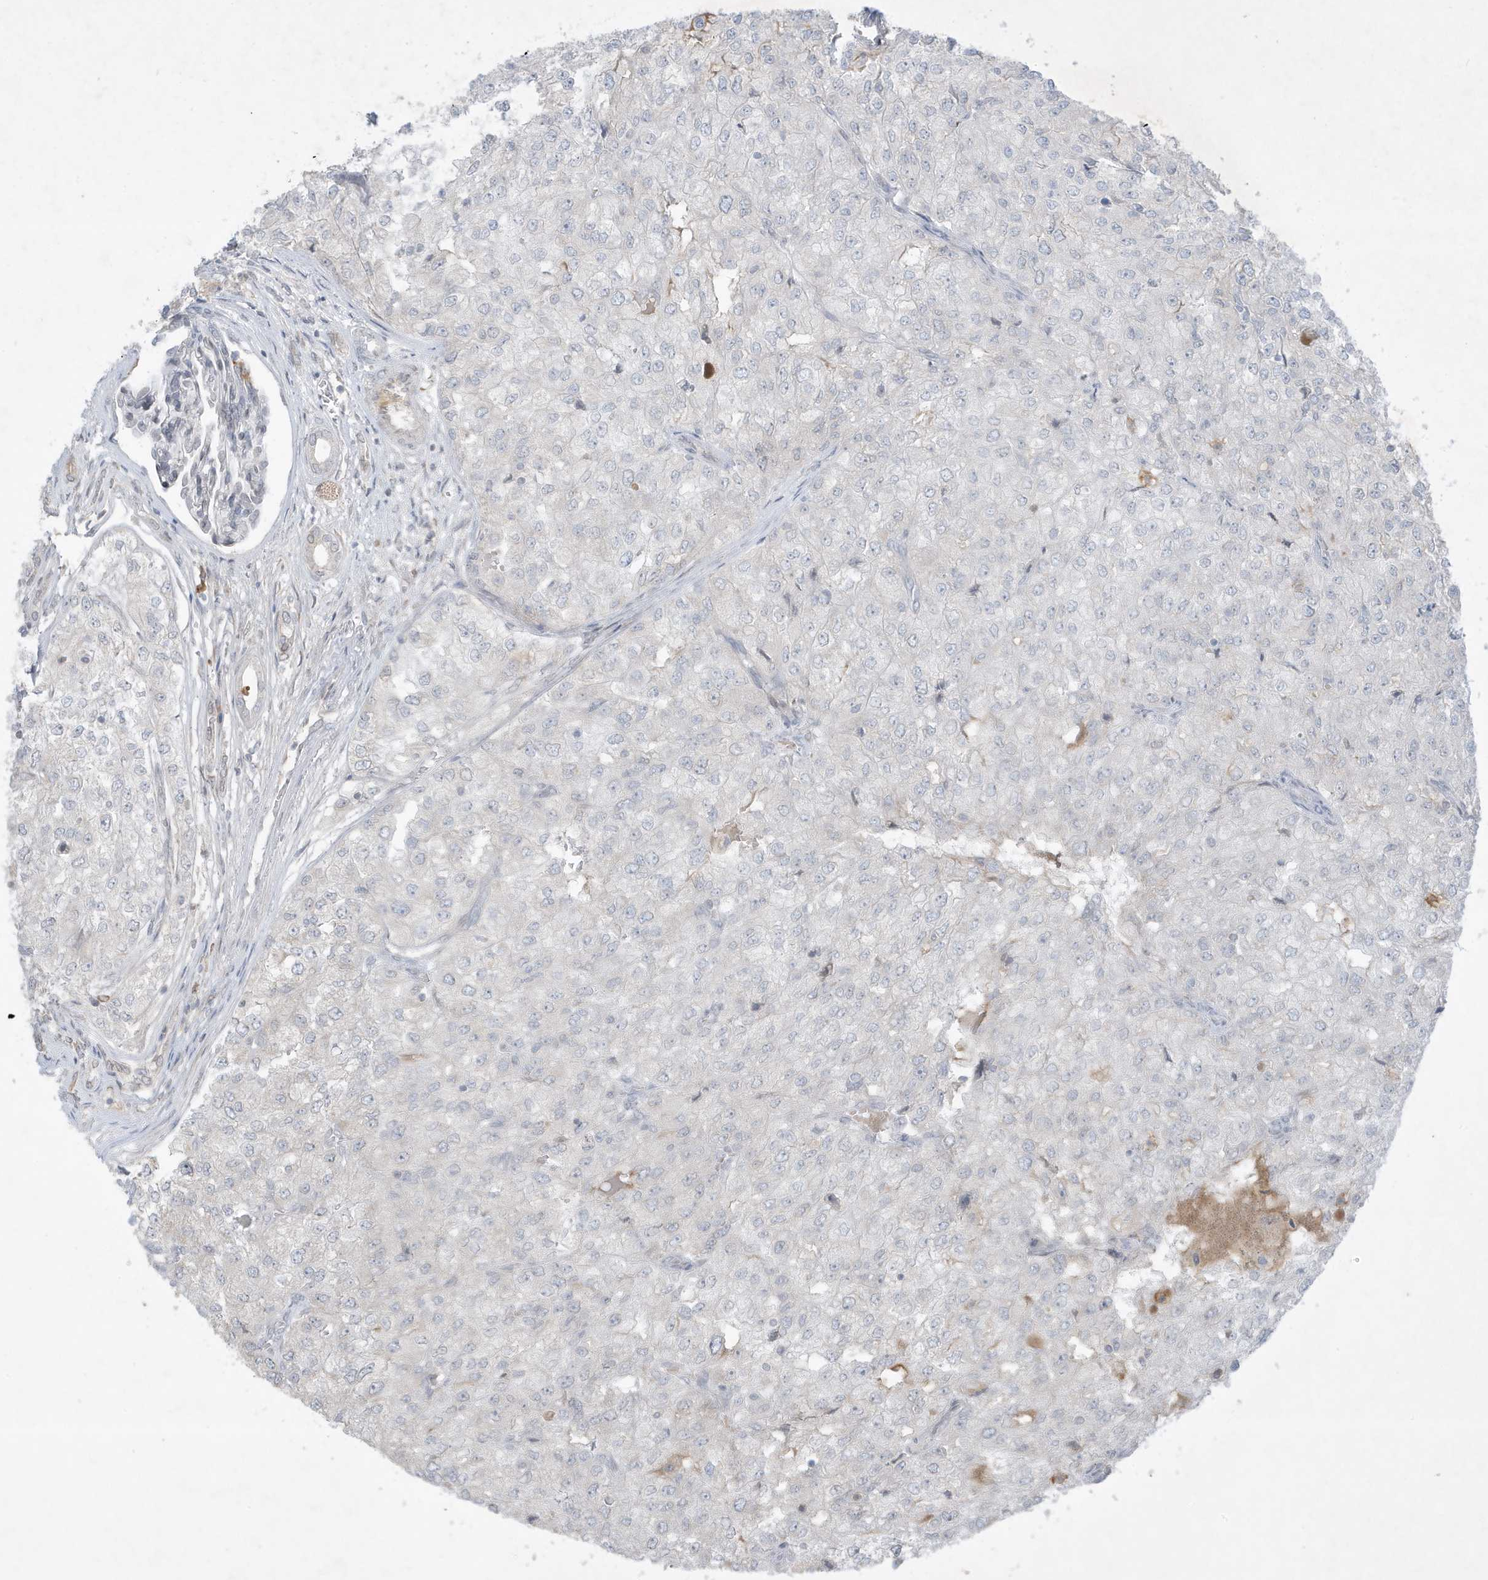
{"staining": {"intensity": "negative", "quantity": "none", "location": "none"}, "tissue": "renal cancer", "cell_type": "Tumor cells", "image_type": "cancer", "snomed": [{"axis": "morphology", "description": "Adenocarcinoma, NOS"}, {"axis": "topography", "description": "Kidney"}], "caption": "Tumor cells are negative for protein expression in human renal adenocarcinoma.", "gene": "FNDC1", "patient": {"sex": "female", "age": 54}}